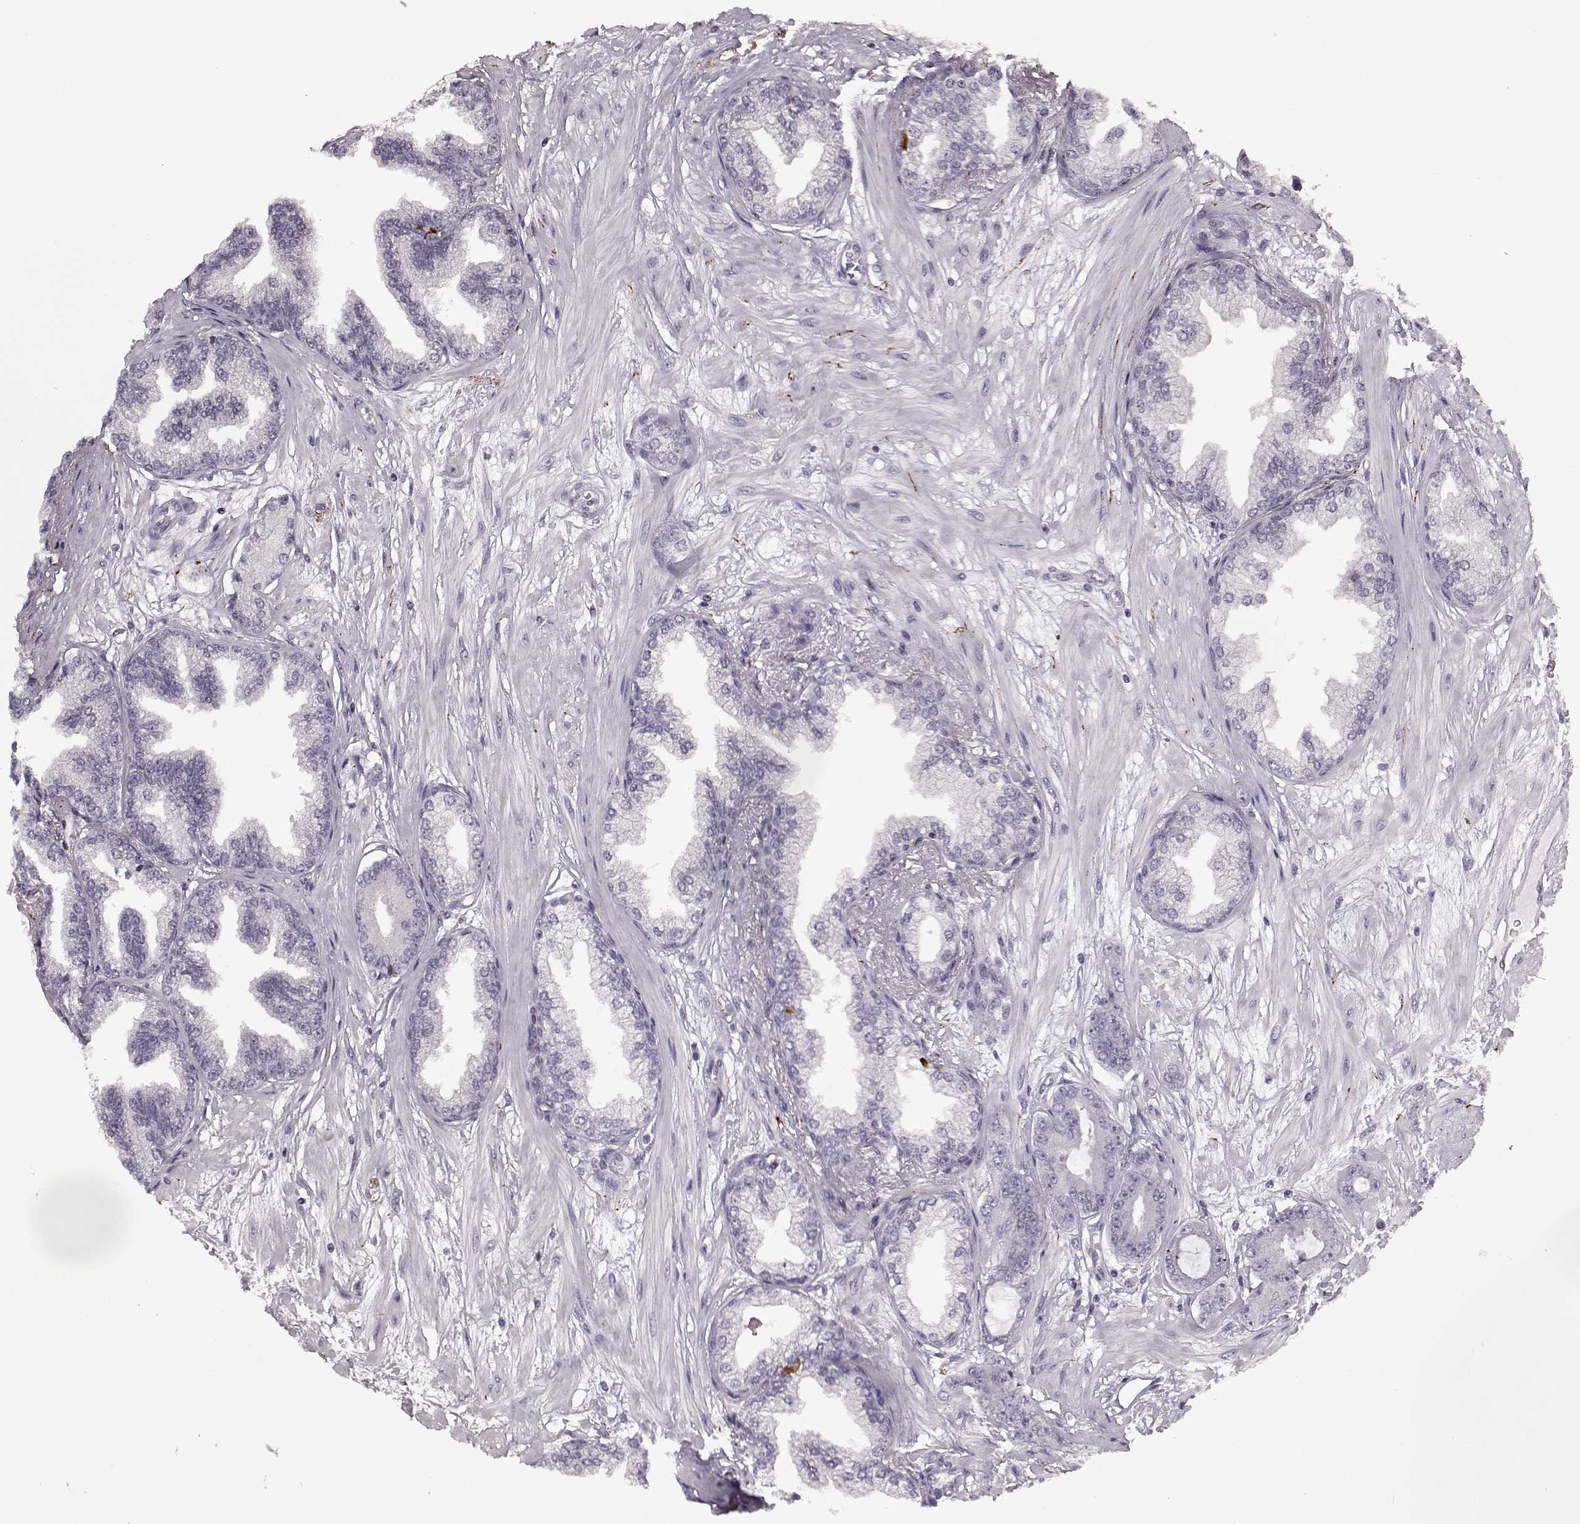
{"staining": {"intensity": "negative", "quantity": "none", "location": "none"}, "tissue": "prostate cancer", "cell_type": "Tumor cells", "image_type": "cancer", "snomed": [{"axis": "morphology", "description": "Adenocarcinoma, Low grade"}, {"axis": "topography", "description": "Prostate"}], "caption": "This is an immunohistochemistry (IHC) photomicrograph of human prostate cancer (low-grade adenocarcinoma). There is no staining in tumor cells.", "gene": "GAL", "patient": {"sex": "male", "age": 64}}